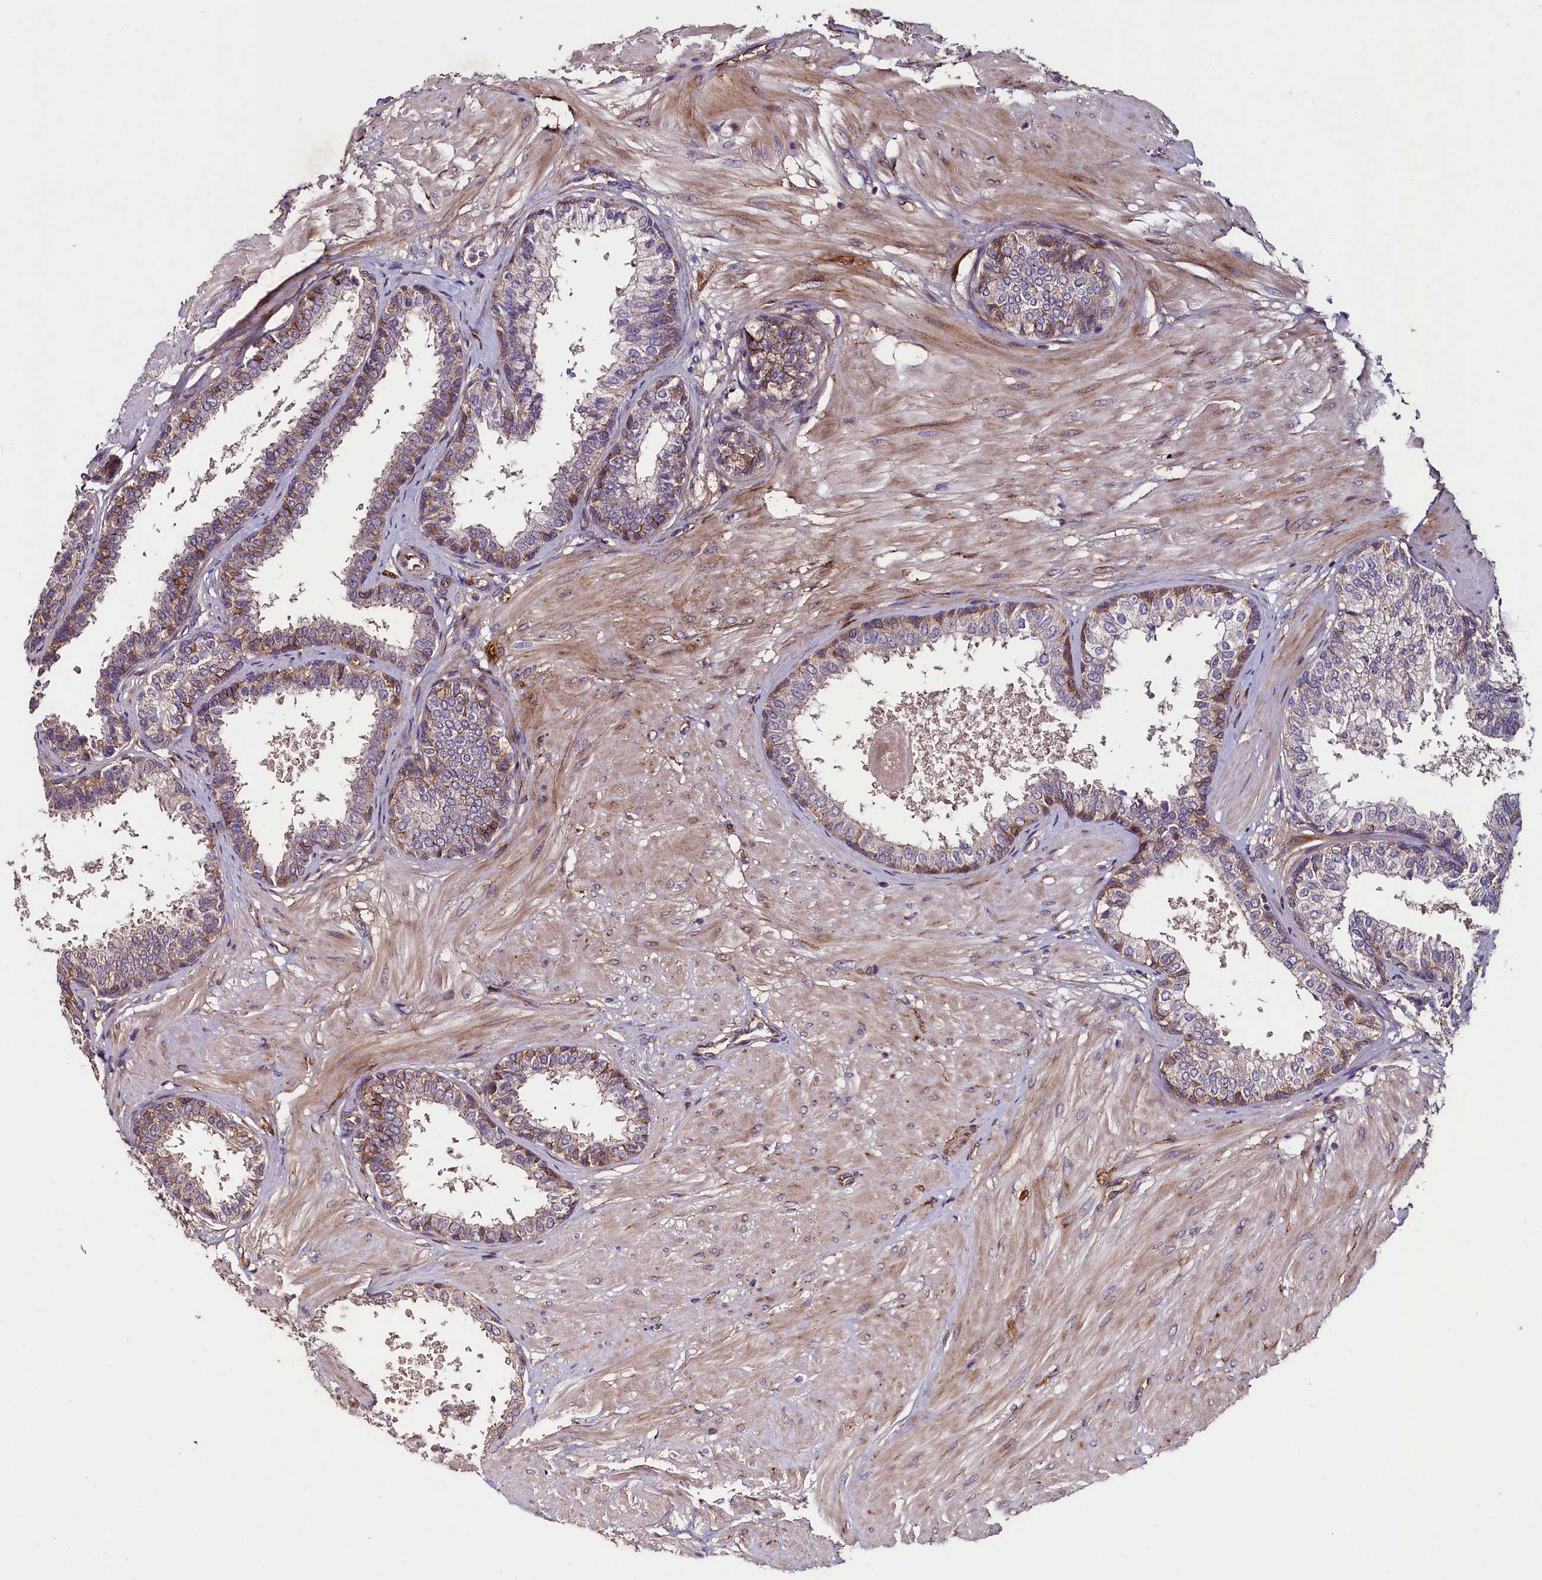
{"staining": {"intensity": "moderate", "quantity": "25%-75%", "location": "cytoplasmic/membranous"}, "tissue": "prostate", "cell_type": "Glandular cells", "image_type": "normal", "snomed": [{"axis": "morphology", "description": "Normal tissue, NOS"}, {"axis": "topography", "description": "Prostate"}], "caption": "IHC micrograph of unremarkable prostate stained for a protein (brown), which displays medium levels of moderate cytoplasmic/membranous expression in about 25%-75% of glandular cells.", "gene": "PALM", "patient": {"sex": "male", "age": 48}}